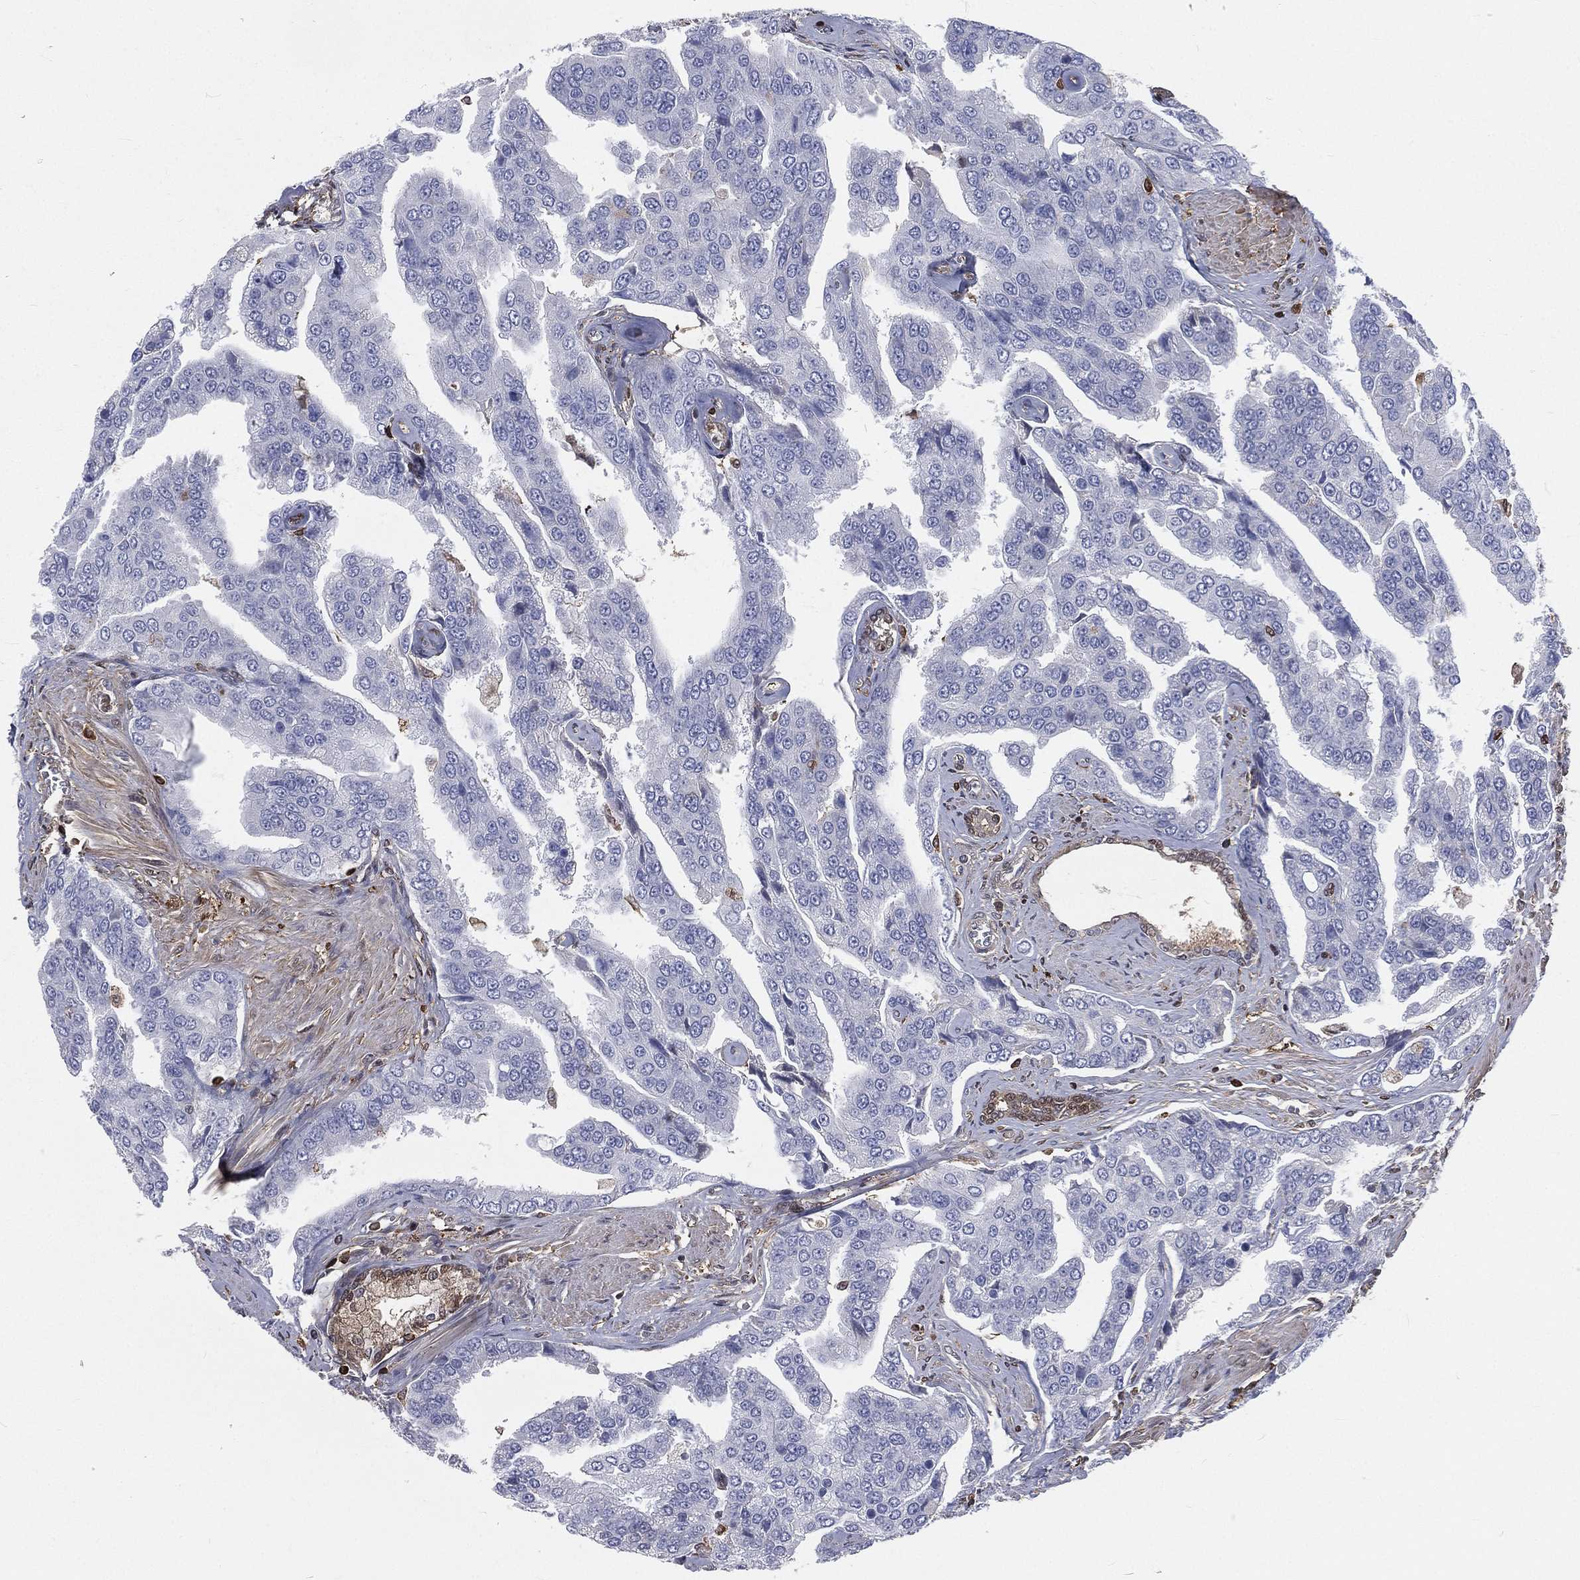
{"staining": {"intensity": "negative", "quantity": "none", "location": "none"}, "tissue": "prostate cancer", "cell_type": "Tumor cells", "image_type": "cancer", "snomed": [{"axis": "morphology", "description": "Adenocarcinoma, NOS"}, {"axis": "topography", "description": "Prostate and seminal vesicle, NOS"}, {"axis": "topography", "description": "Prostate"}], "caption": "IHC of adenocarcinoma (prostate) reveals no staining in tumor cells. (DAB immunohistochemistry with hematoxylin counter stain).", "gene": "TBC1D2", "patient": {"sex": "male", "age": 69}}